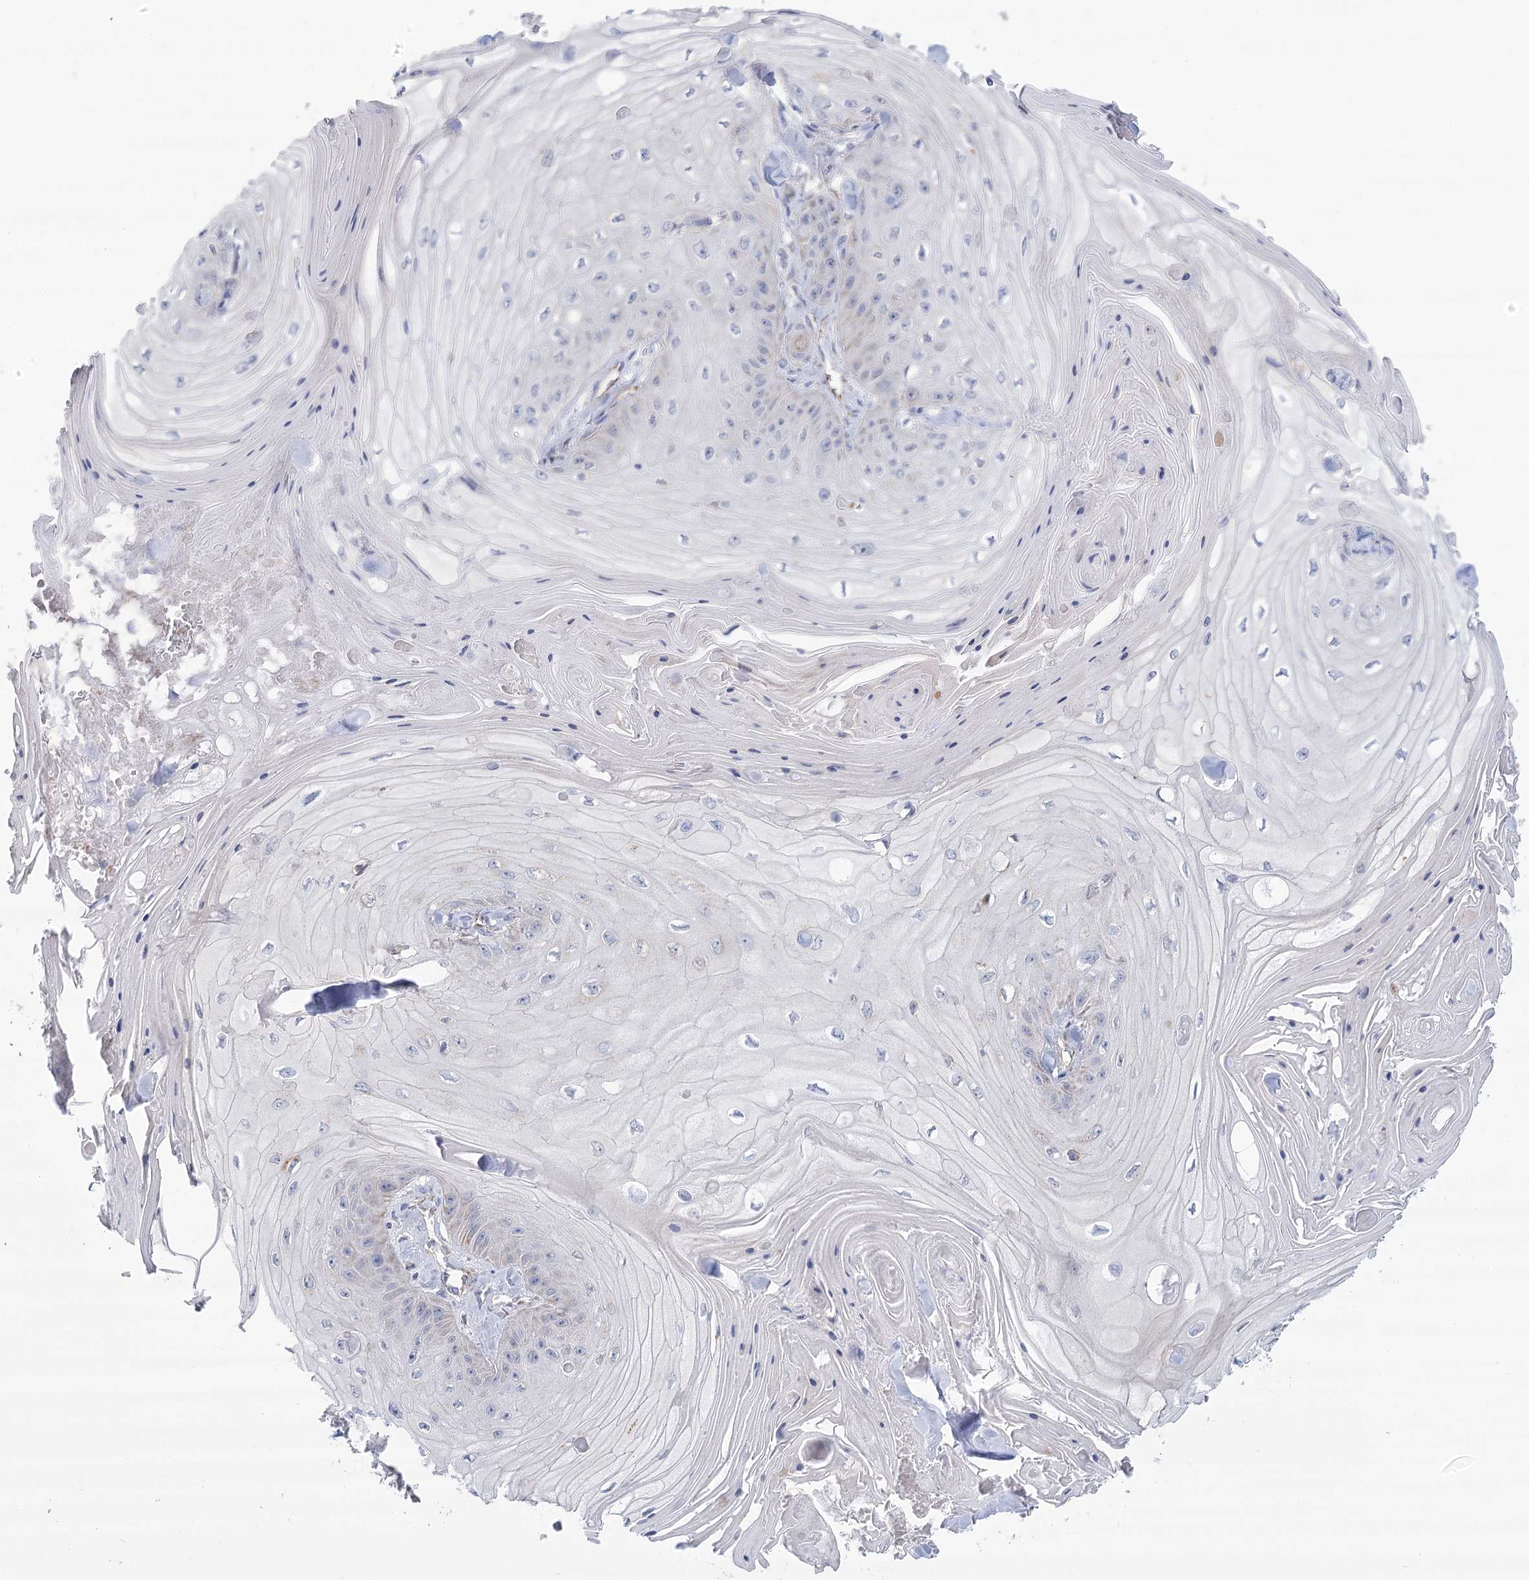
{"staining": {"intensity": "negative", "quantity": "none", "location": "none"}, "tissue": "skin cancer", "cell_type": "Tumor cells", "image_type": "cancer", "snomed": [{"axis": "morphology", "description": "Squamous cell carcinoma, NOS"}, {"axis": "topography", "description": "Skin"}], "caption": "DAB immunohistochemical staining of human skin cancer (squamous cell carcinoma) exhibits no significant expression in tumor cells.", "gene": "SNX7", "patient": {"sex": "male", "age": 74}}